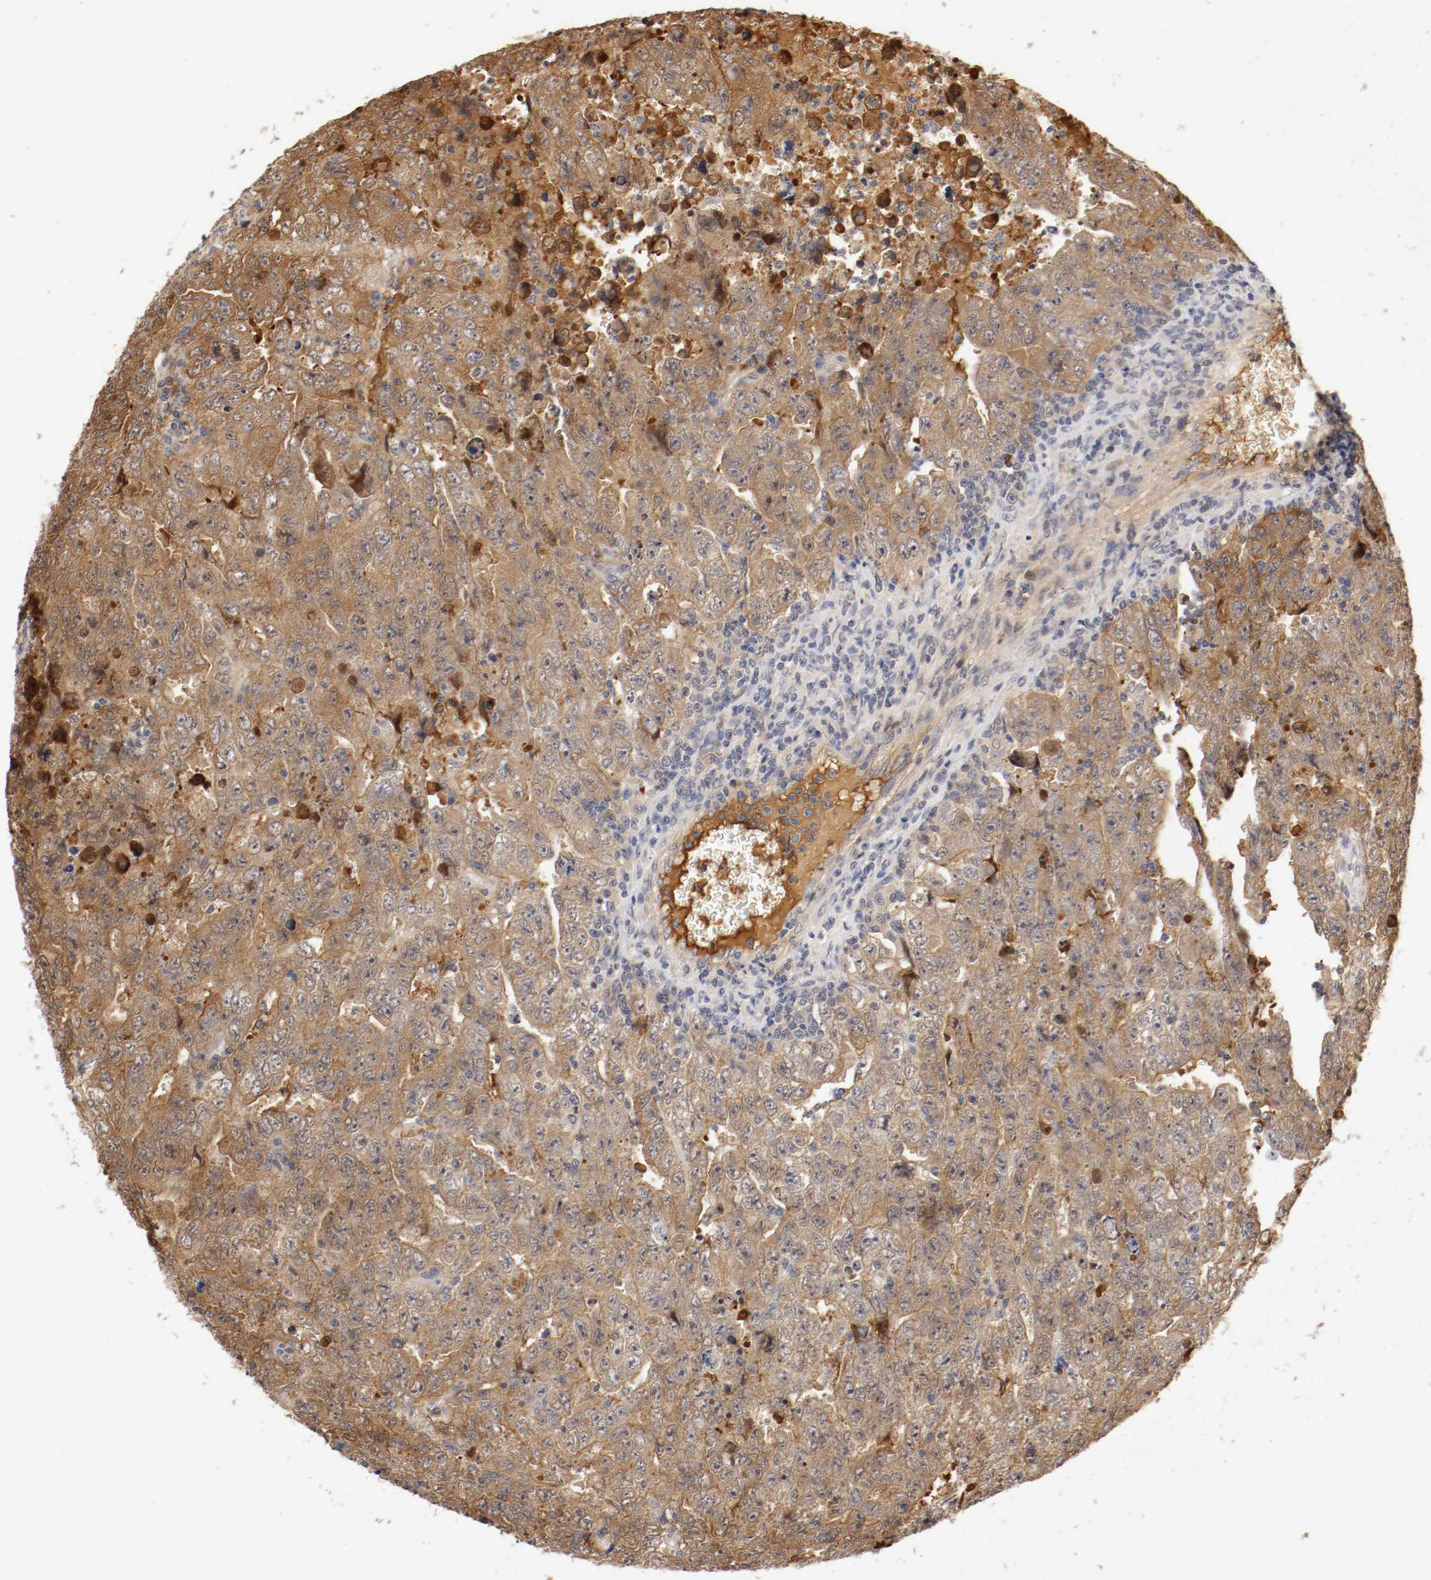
{"staining": {"intensity": "strong", "quantity": ">75%", "location": "cytoplasmic/membranous"}, "tissue": "testis cancer", "cell_type": "Tumor cells", "image_type": "cancer", "snomed": [{"axis": "morphology", "description": "Carcinoma, Embryonal, NOS"}, {"axis": "topography", "description": "Testis"}], "caption": "There is high levels of strong cytoplasmic/membranous expression in tumor cells of embryonal carcinoma (testis), as demonstrated by immunohistochemical staining (brown color).", "gene": "TNFRSF1B", "patient": {"sex": "male", "age": 28}}